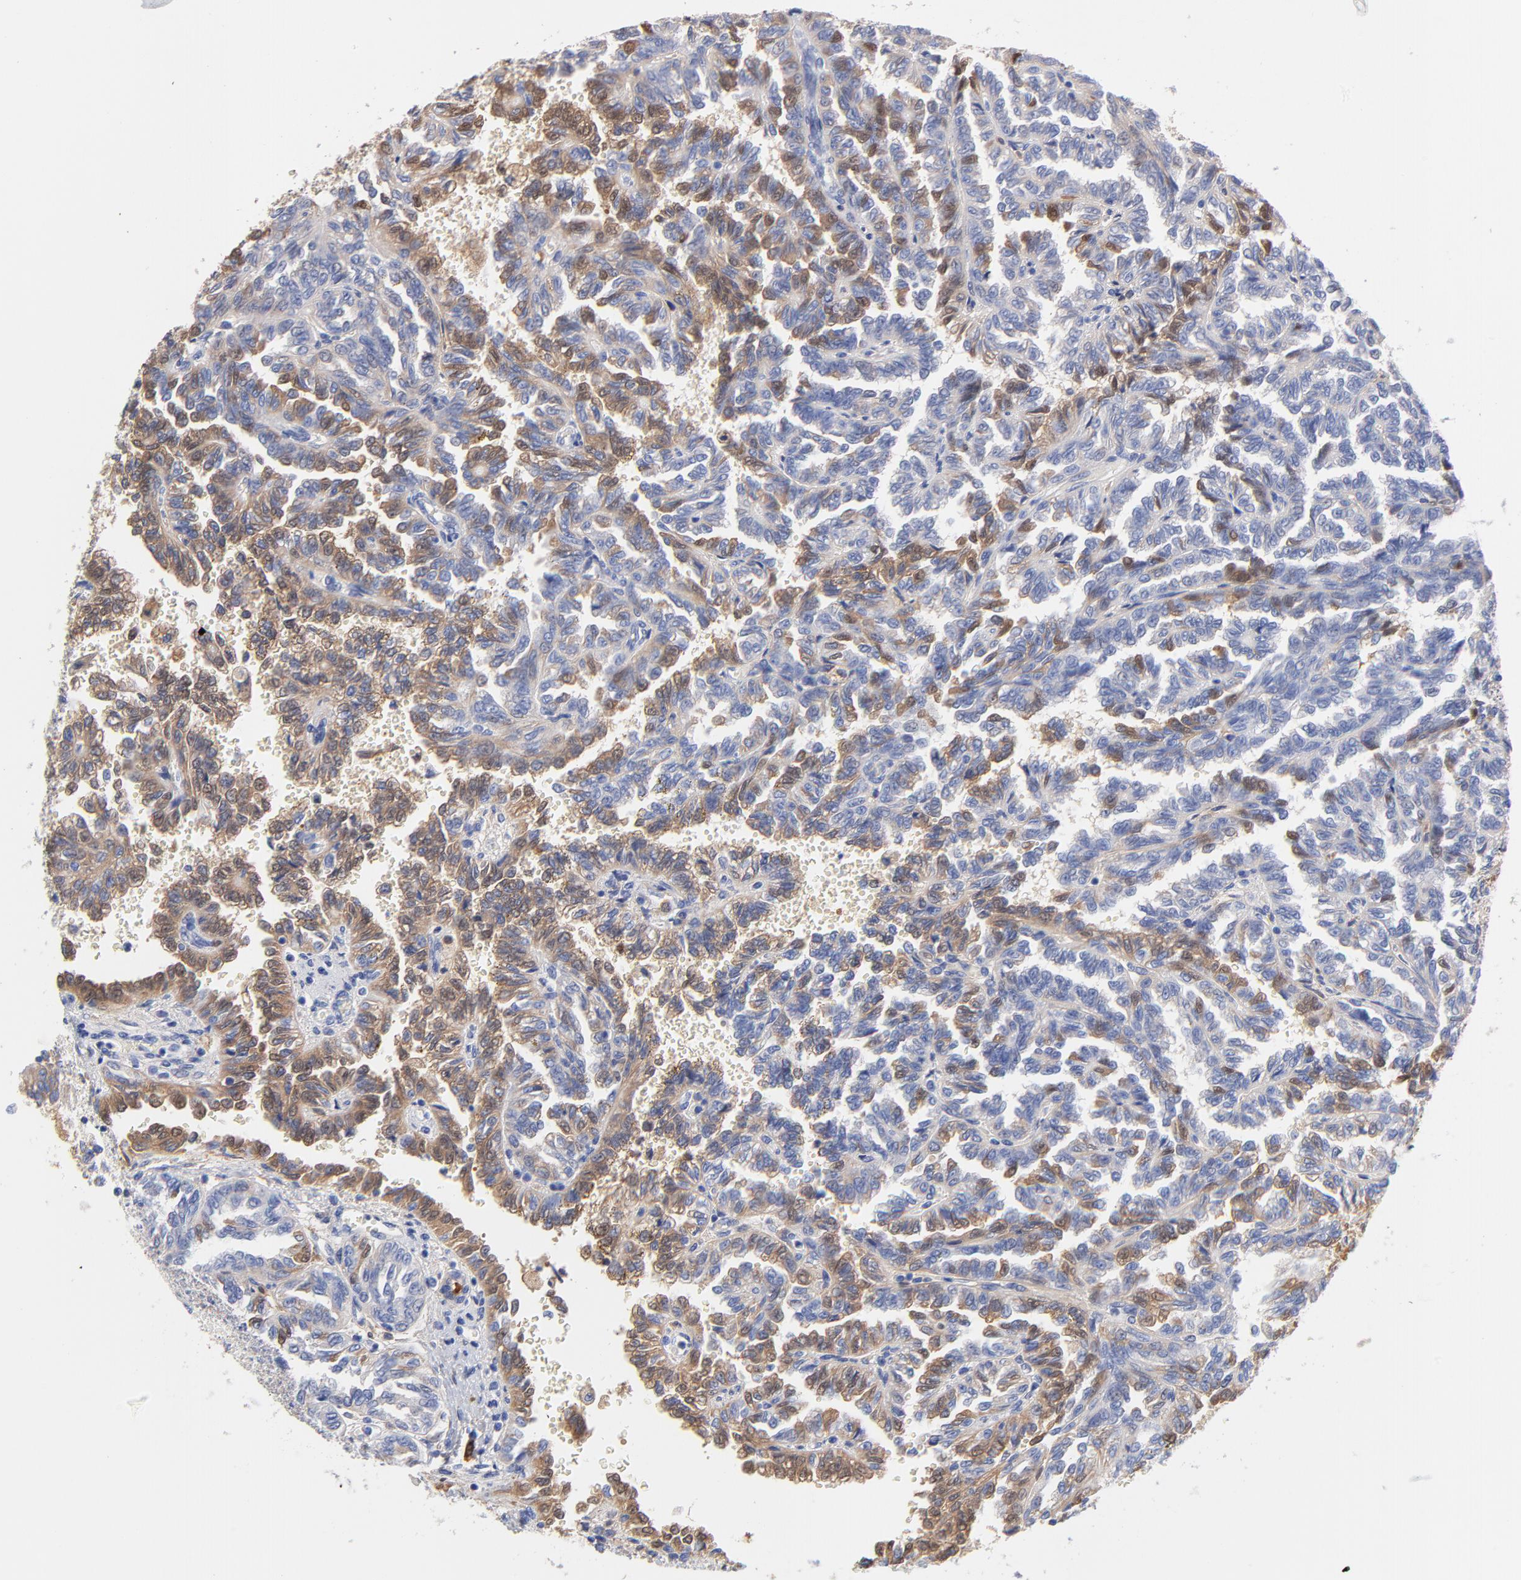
{"staining": {"intensity": "weak", "quantity": "<25%", "location": "cytoplasmic/membranous"}, "tissue": "renal cancer", "cell_type": "Tumor cells", "image_type": "cancer", "snomed": [{"axis": "morphology", "description": "Inflammation, NOS"}, {"axis": "morphology", "description": "Adenocarcinoma, NOS"}, {"axis": "topography", "description": "Kidney"}], "caption": "High power microscopy image of an immunohistochemistry micrograph of renal cancer (adenocarcinoma), revealing no significant positivity in tumor cells. (DAB (3,3'-diaminobenzidine) IHC visualized using brightfield microscopy, high magnification).", "gene": "IGLV3-10", "patient": {"sex": "male", "age": 68}}